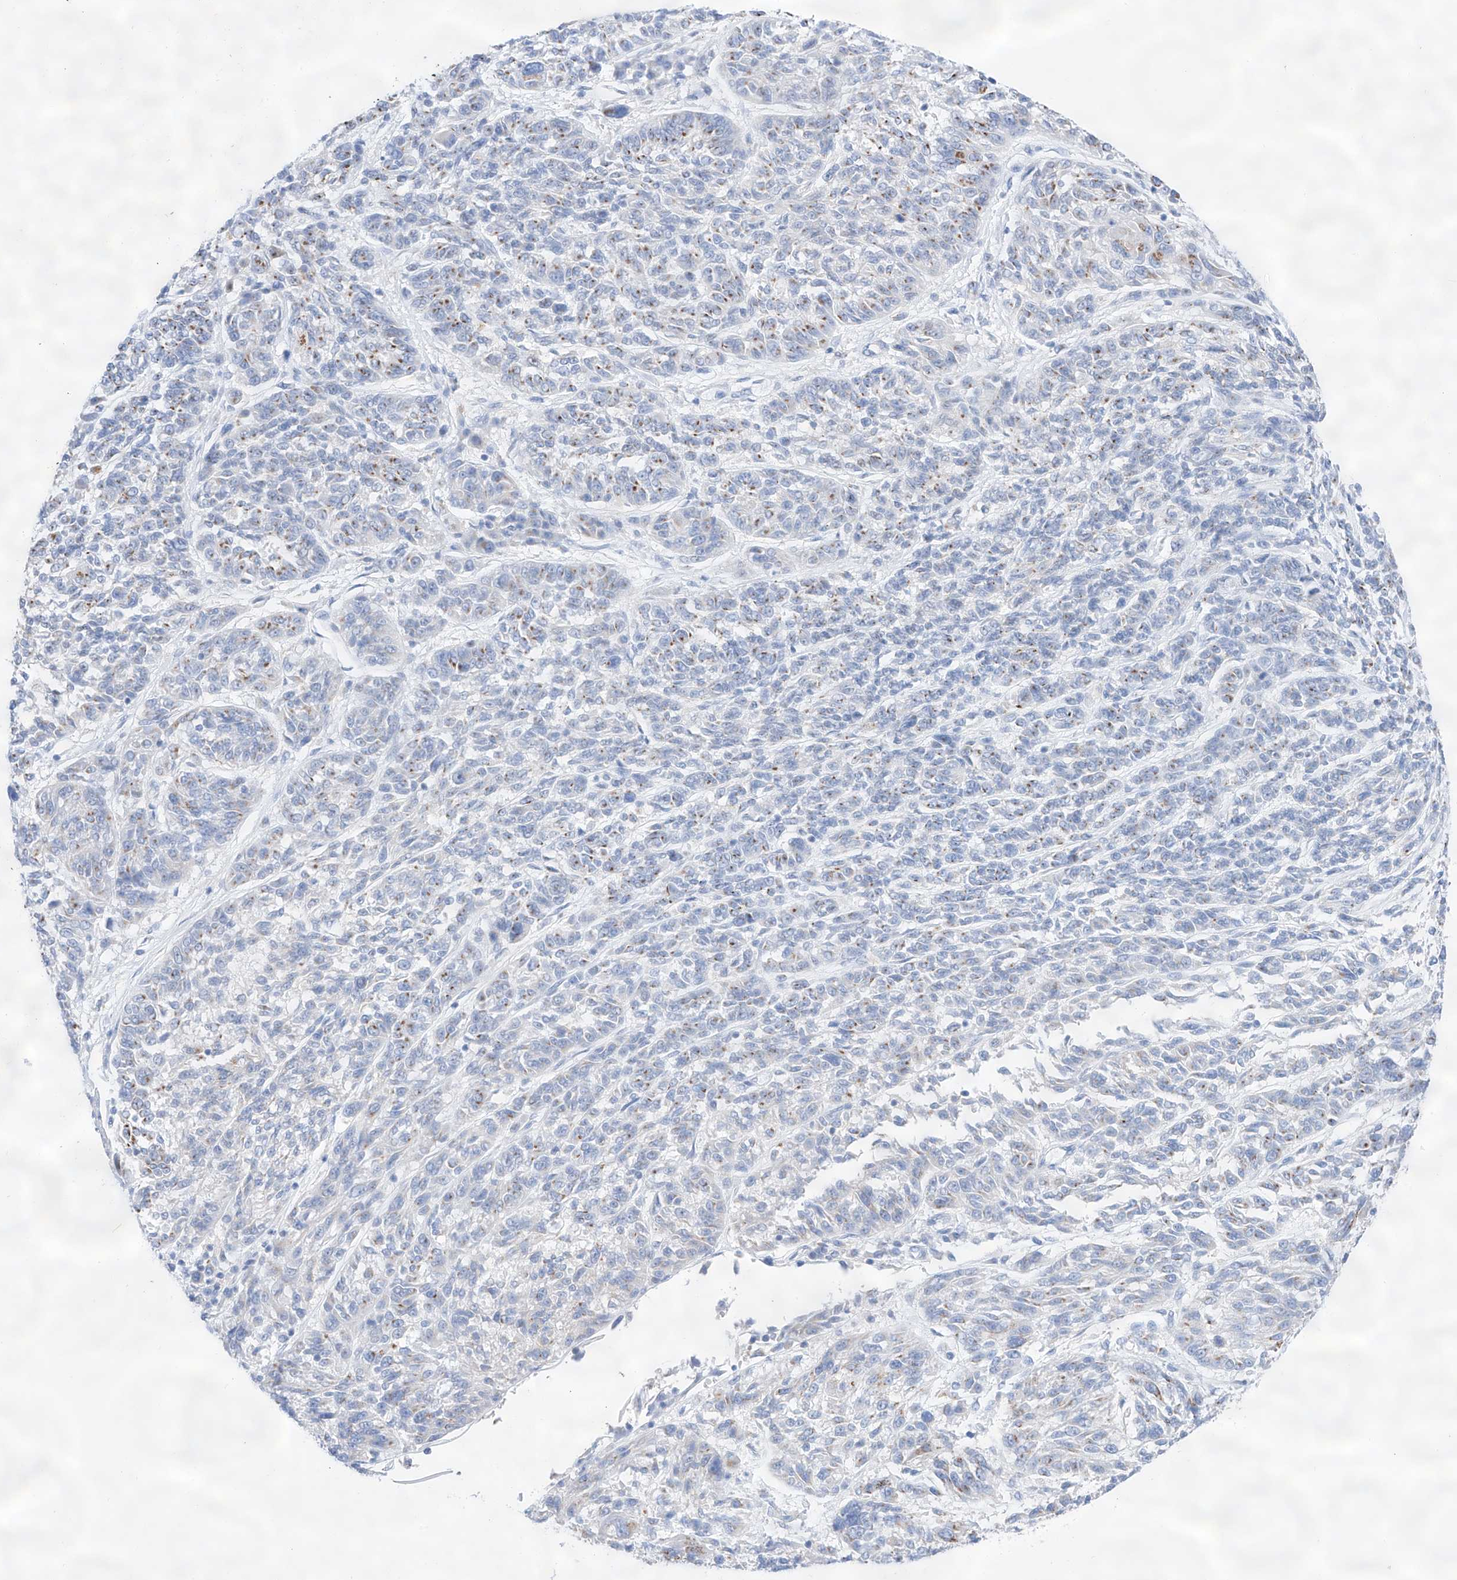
{"staining": {"intensity": "moderate", "quantity": "25%-75%", "location": "cytoplasmic/membranous"}, "tissue": "melanoma", "cell_type": "Tumor cells", "image_type": "cancer", "snomed": [{"axis": "morphology", "description": "Malignant melanoma, NOS"}, {"axis": "topography", "description": "Skin"}], "caption": "Melanoma was stained to show a protein in brown. There is medium levels of moderate cytoplasmic/membranous expression in approximately 25%-75% of tumor cells.", "gene": "NT5C3B", "patient": {"sex": "male", "age": 53}}